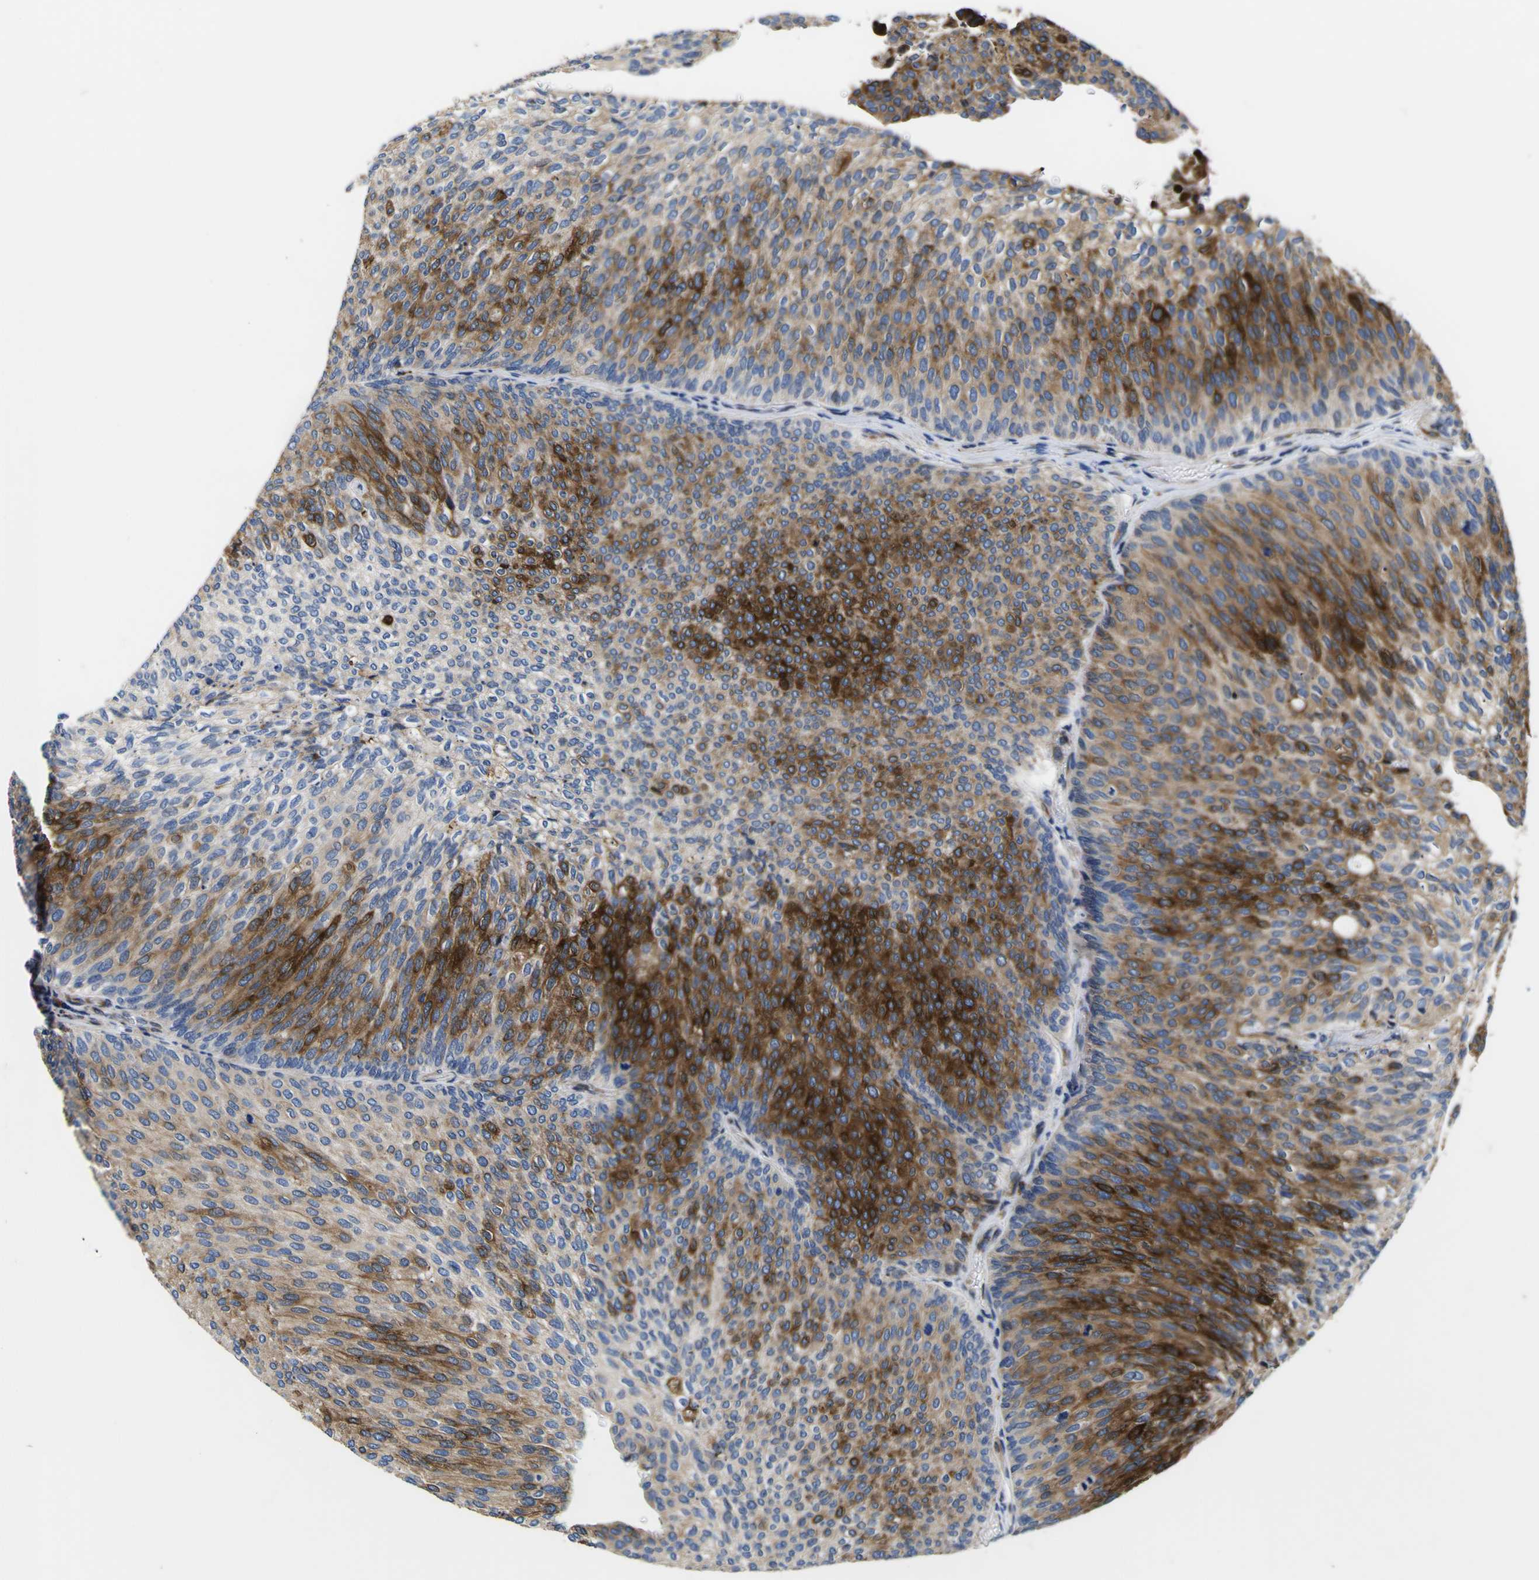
{"staining": {"intensity": "strong", "quantity": "25%-75%", "location": "cytoplasmic/membranous"}, "tissue": "urothelial cancer", "cell_type": "Tumor cells", "image_type": "cancer", "snomed": [{"axis": "morphology", "description": "Urothelial carcinoma, Low grade"}, {"axis": "topography", "description": "Urinary bladder"}], "caption": "Immunohistochemistry histopathology image of neoplastic tissue: human urothelial carcinoma (low-grade) stained using immunohistochemistry displays high levels of strong protein expression localized specifically in the cytoplasmic/membranous of tumor cells, appearing as a cytoplasmic/membranous brown color.", "gene": "SCD", "patient": {"sex": "female", "age": 79}}